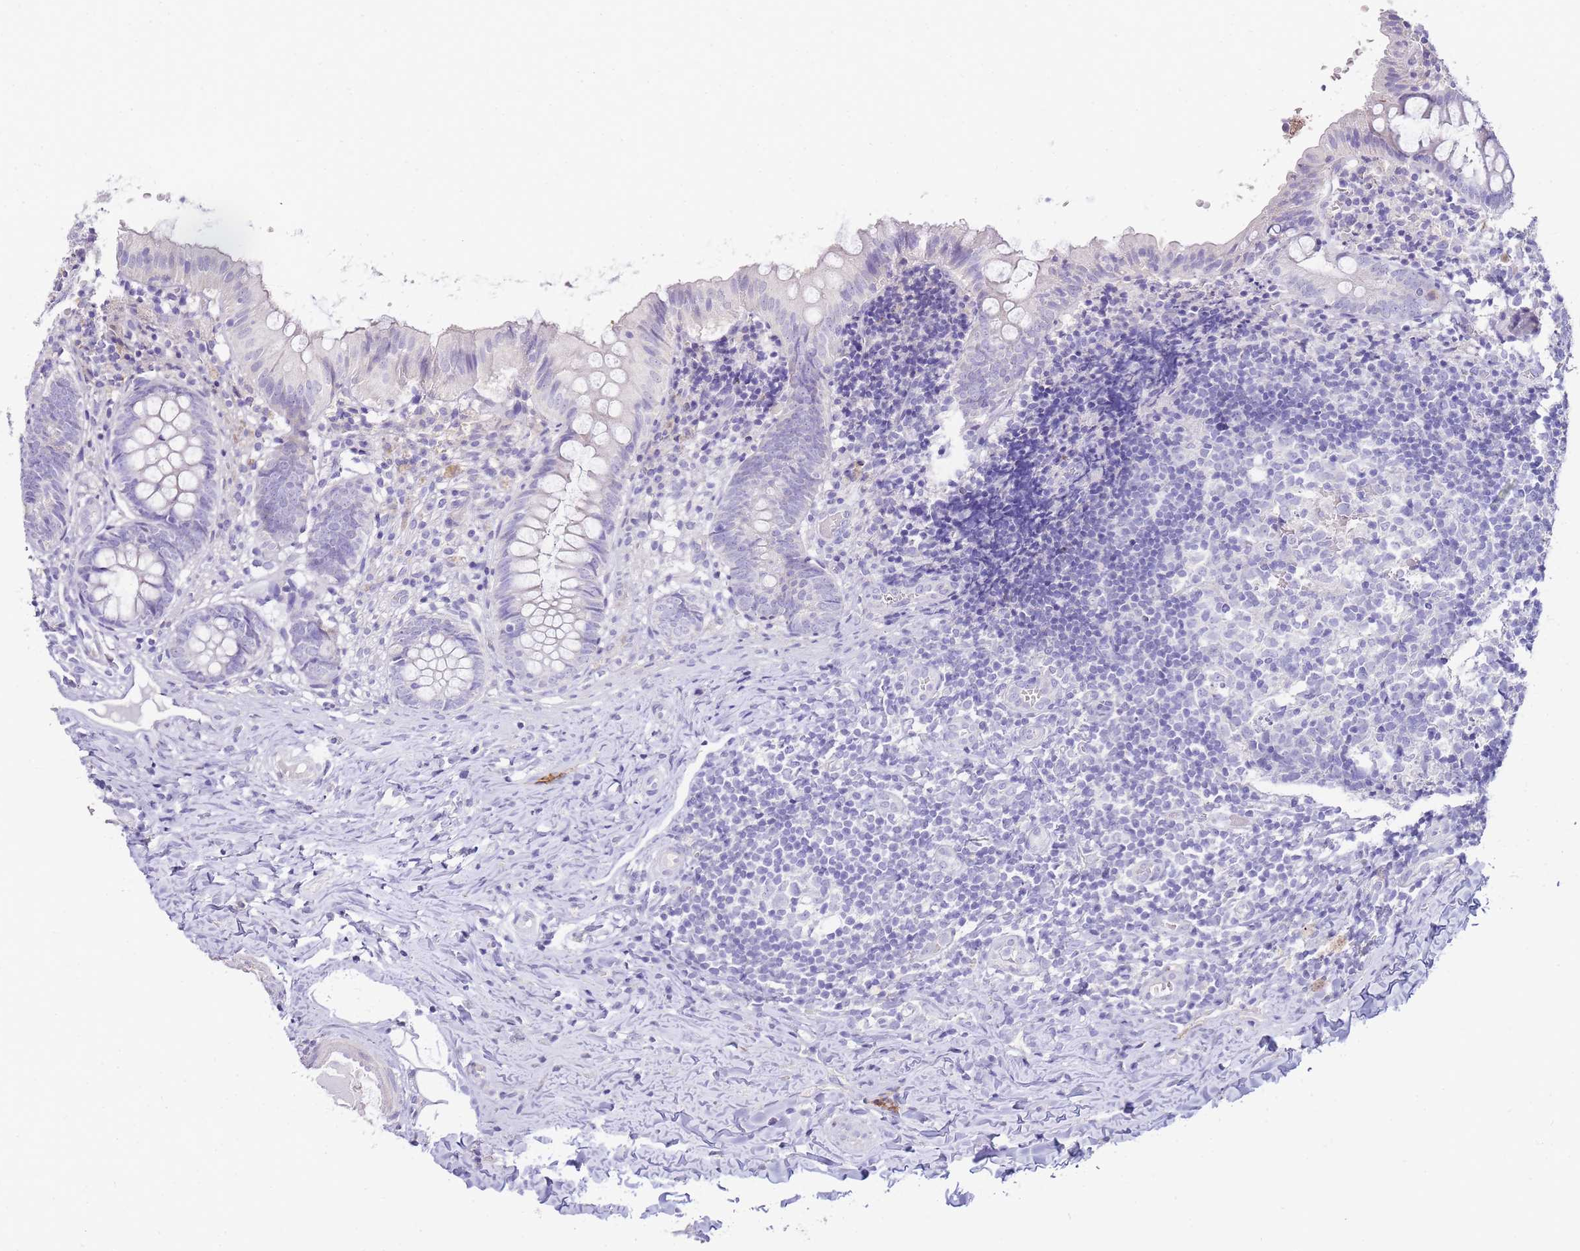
{"staining": {"intensity": "negative", "quantity": "none", "location": "none"}, "tissue": "appendix", "cell_type": "Glandular cells", "image_type": "normal", "snomed": [{"axis": "morphology", "description": "Normal tissue, NOS"}, {"axis": "topography", "description": "Appendix"}], "caption": "DAB (3,3'-diaminobenzidine) immunohistochemical staining of benign appendix shows no significant expression in glandular cells.", "gene": "DPP4", "patient": {"sex": "male", "age": 8}}